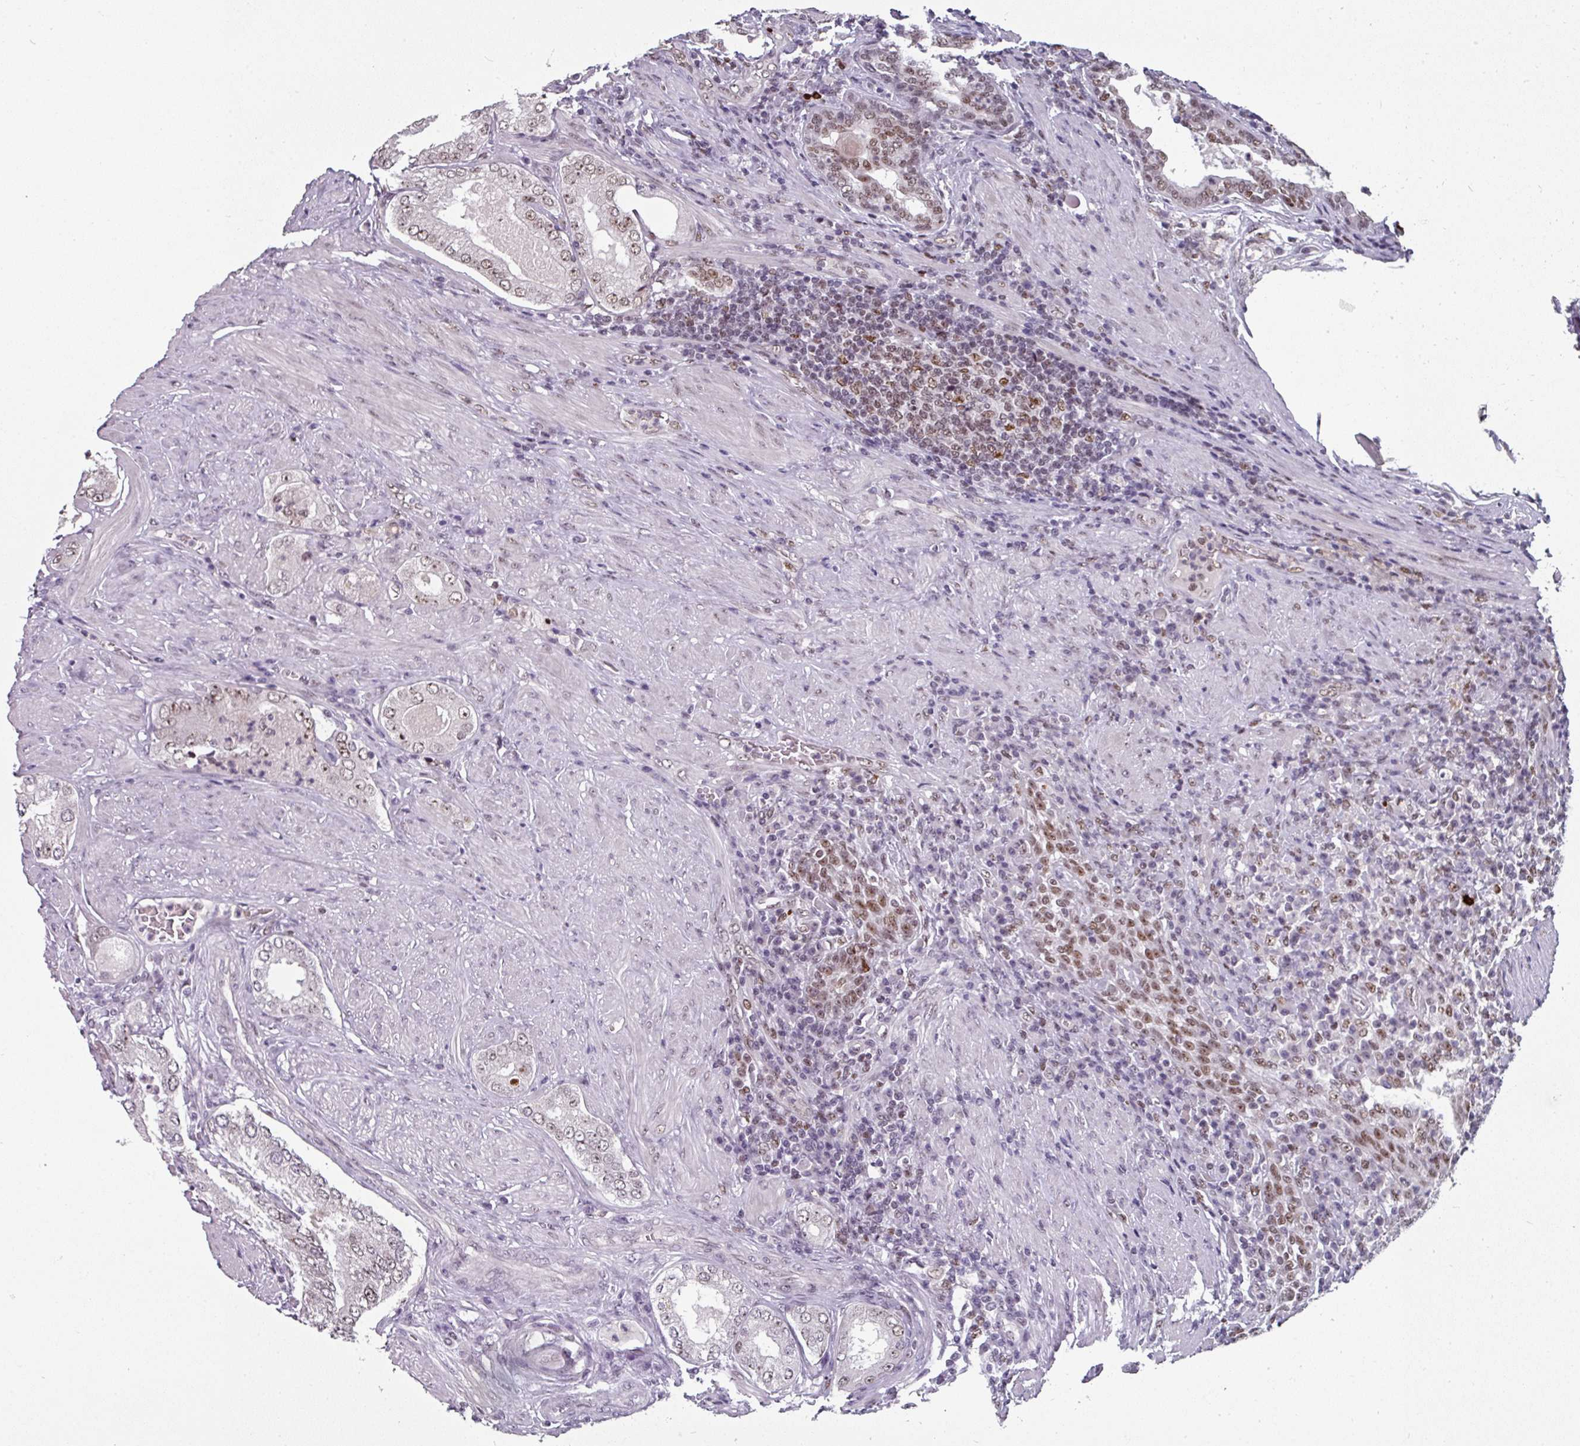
{"staining": {"intensity": "moderate", "quantity": "25%-75%", "location": "nuclear"}, "tissue": "prostate cancer", "cell_type": "Tumor cells", "image_type": "cancer", "snomed": [{"axis": "morphology", "description": "Adenocarcinoma, Low grade"}, {"axis": "topography", "description": "Prostate"}], "caption": "Immunohistochemistry (IHC) of human prostate cancer demonstrates medium levels of moderate nuclear staining in about 25%-75% of tumor cells.", "gene": "RAD50", "patient": {"sex": "male", "age": 68}}